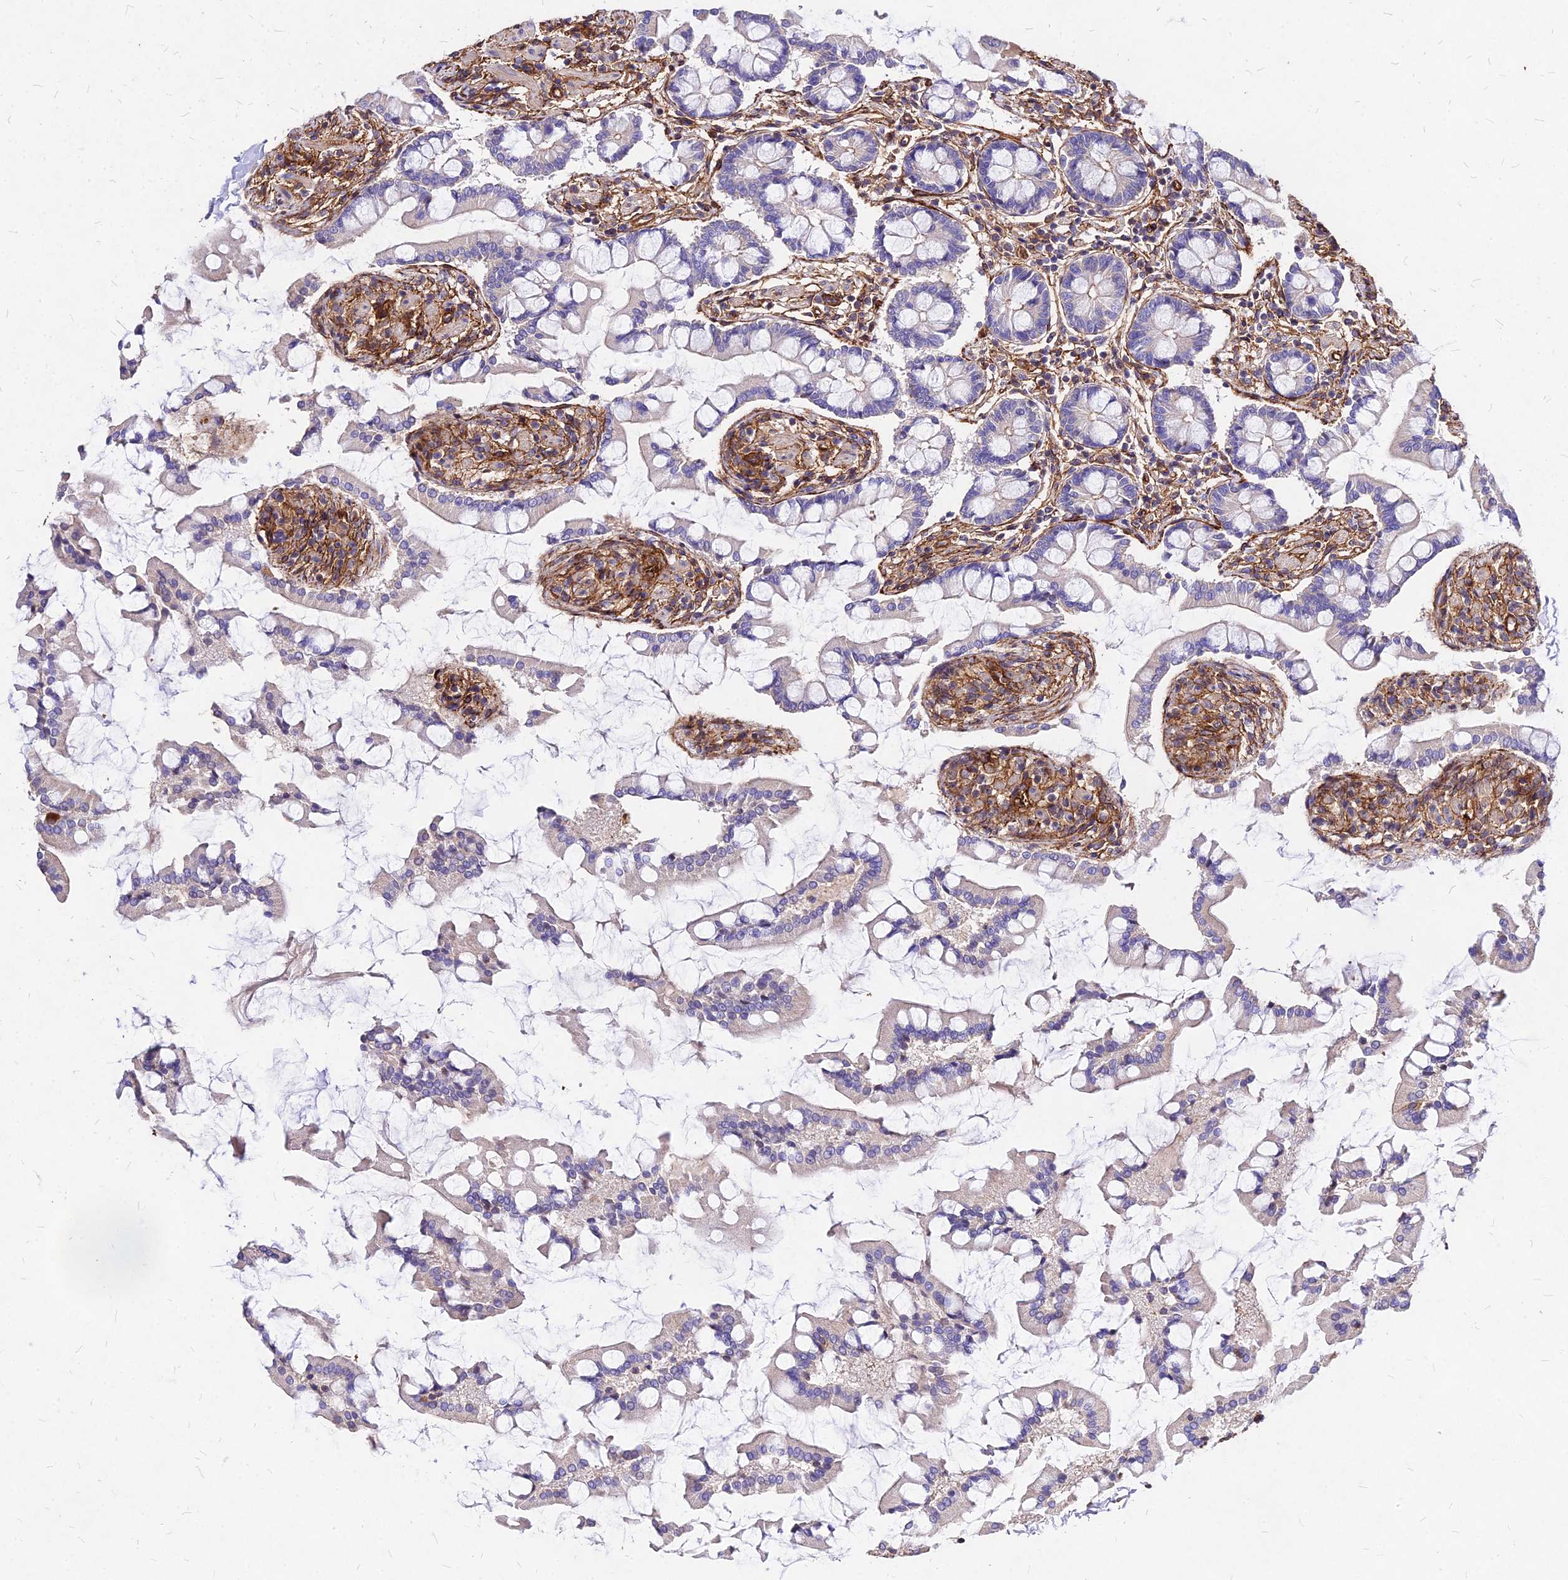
{"staining": {"intensity": "negative", "quantity": "none", "location": "none"}, "tissue": "small intestine", "cell_type": "Glandular cells", "image_type": "normal", "snomed": [{"axis": "morphology", "description": "Normal tissue, NOS"}, {"axis": "topography", "description": "Small intestine"}], "caption": "This is a micrograph of immunohistochemistry (IHC) staining of benign small intestine, which shows no positivity in glandular cells.", "gene": "EFCC1", "patient": {"sex": "male", "age": 41}}